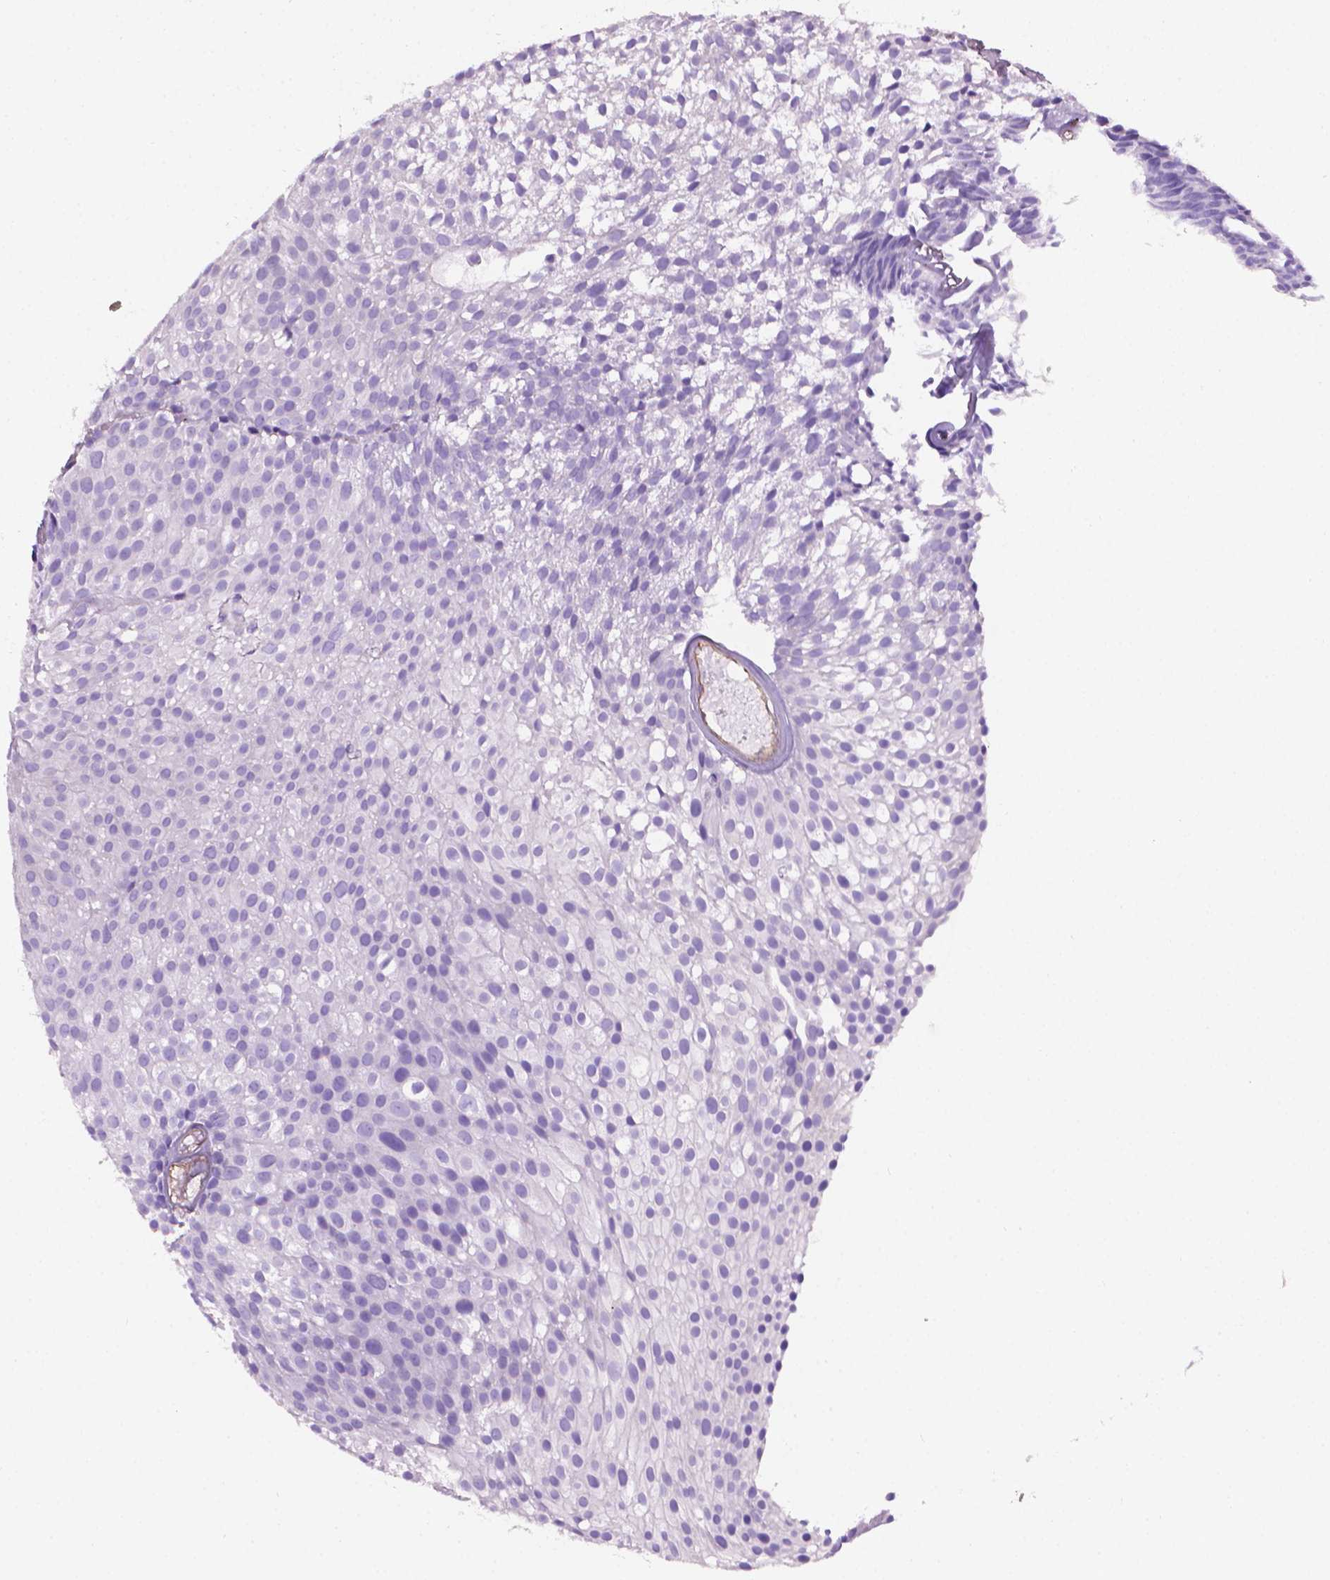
{"staining": {"intensity": "negative", "quantity": "none", "location": "none"}, "tissue": "urothelial cancer", "cell_type": "Tumor cells", "image_type": "cancer", "snomed": [{"axis": "morphology", "description": "Urothelial carcinoma, Low grade"}, {"axis": "topography", "description": "Urinary bladder"}], "caption": "Urothelial cancer stained for a protein using immunohistochemistry (IHC) reveals no staining tumor cells.", "gene": "CLIC4", "patient": {"sex": "male", "age": 63}}